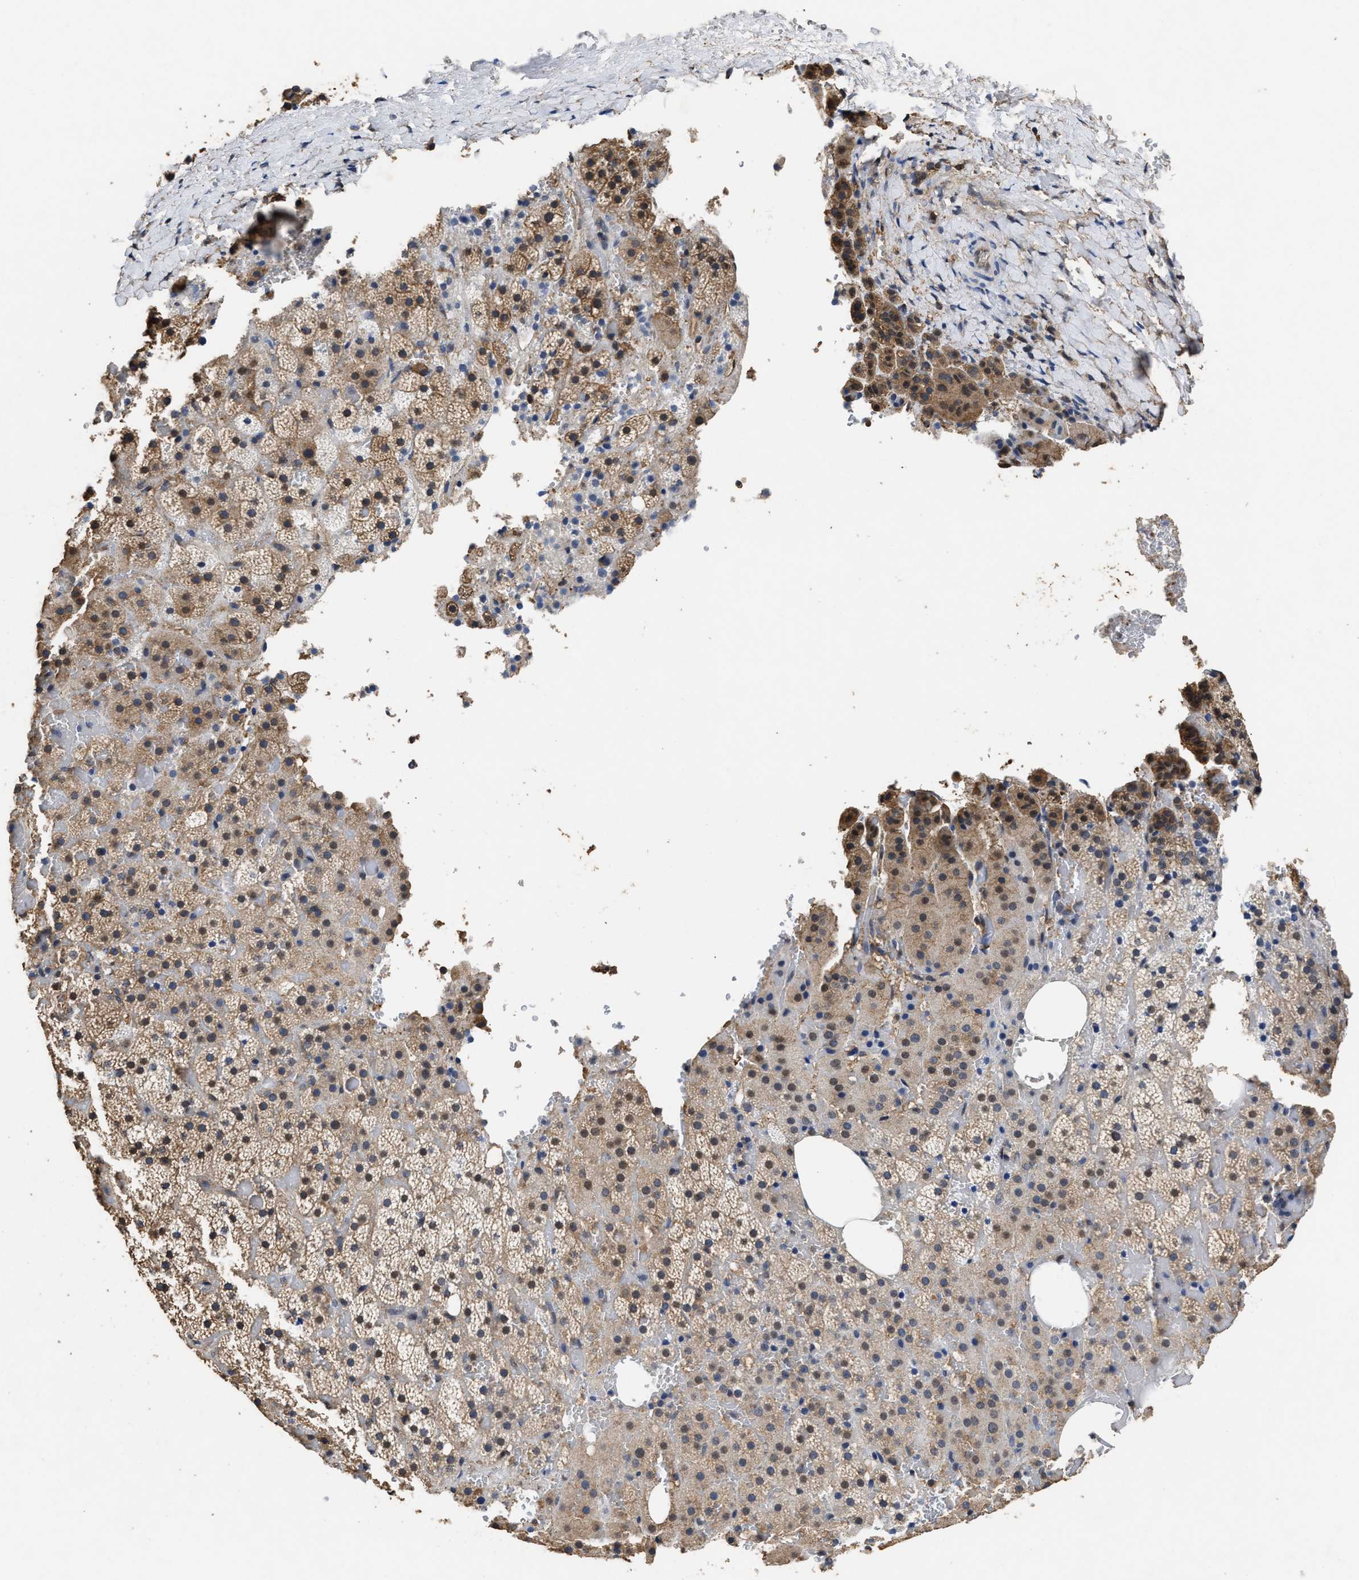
{"staining": {"intensity": "moderate", "quantity": ">75%", "location": "cytoplasmic/membranous"}, "tissue": "adrenal gland", "cell_type": "Glandular cells", "image_type": "normal", "snomed": [{"axis": "morphology", "description": "Normal tissue, NOS"}, {"axis": "topography", "description": "Adrenal gland"}], "caption": "Protein staining by immunohistochemistry (IHC) shows moderate cytoplasmic/membranous positivity in about >75% of glandular cells in unremarkable adrenal gland.", "gene": "YWHAE", "patient": {"sex": "female", "age": 59}}